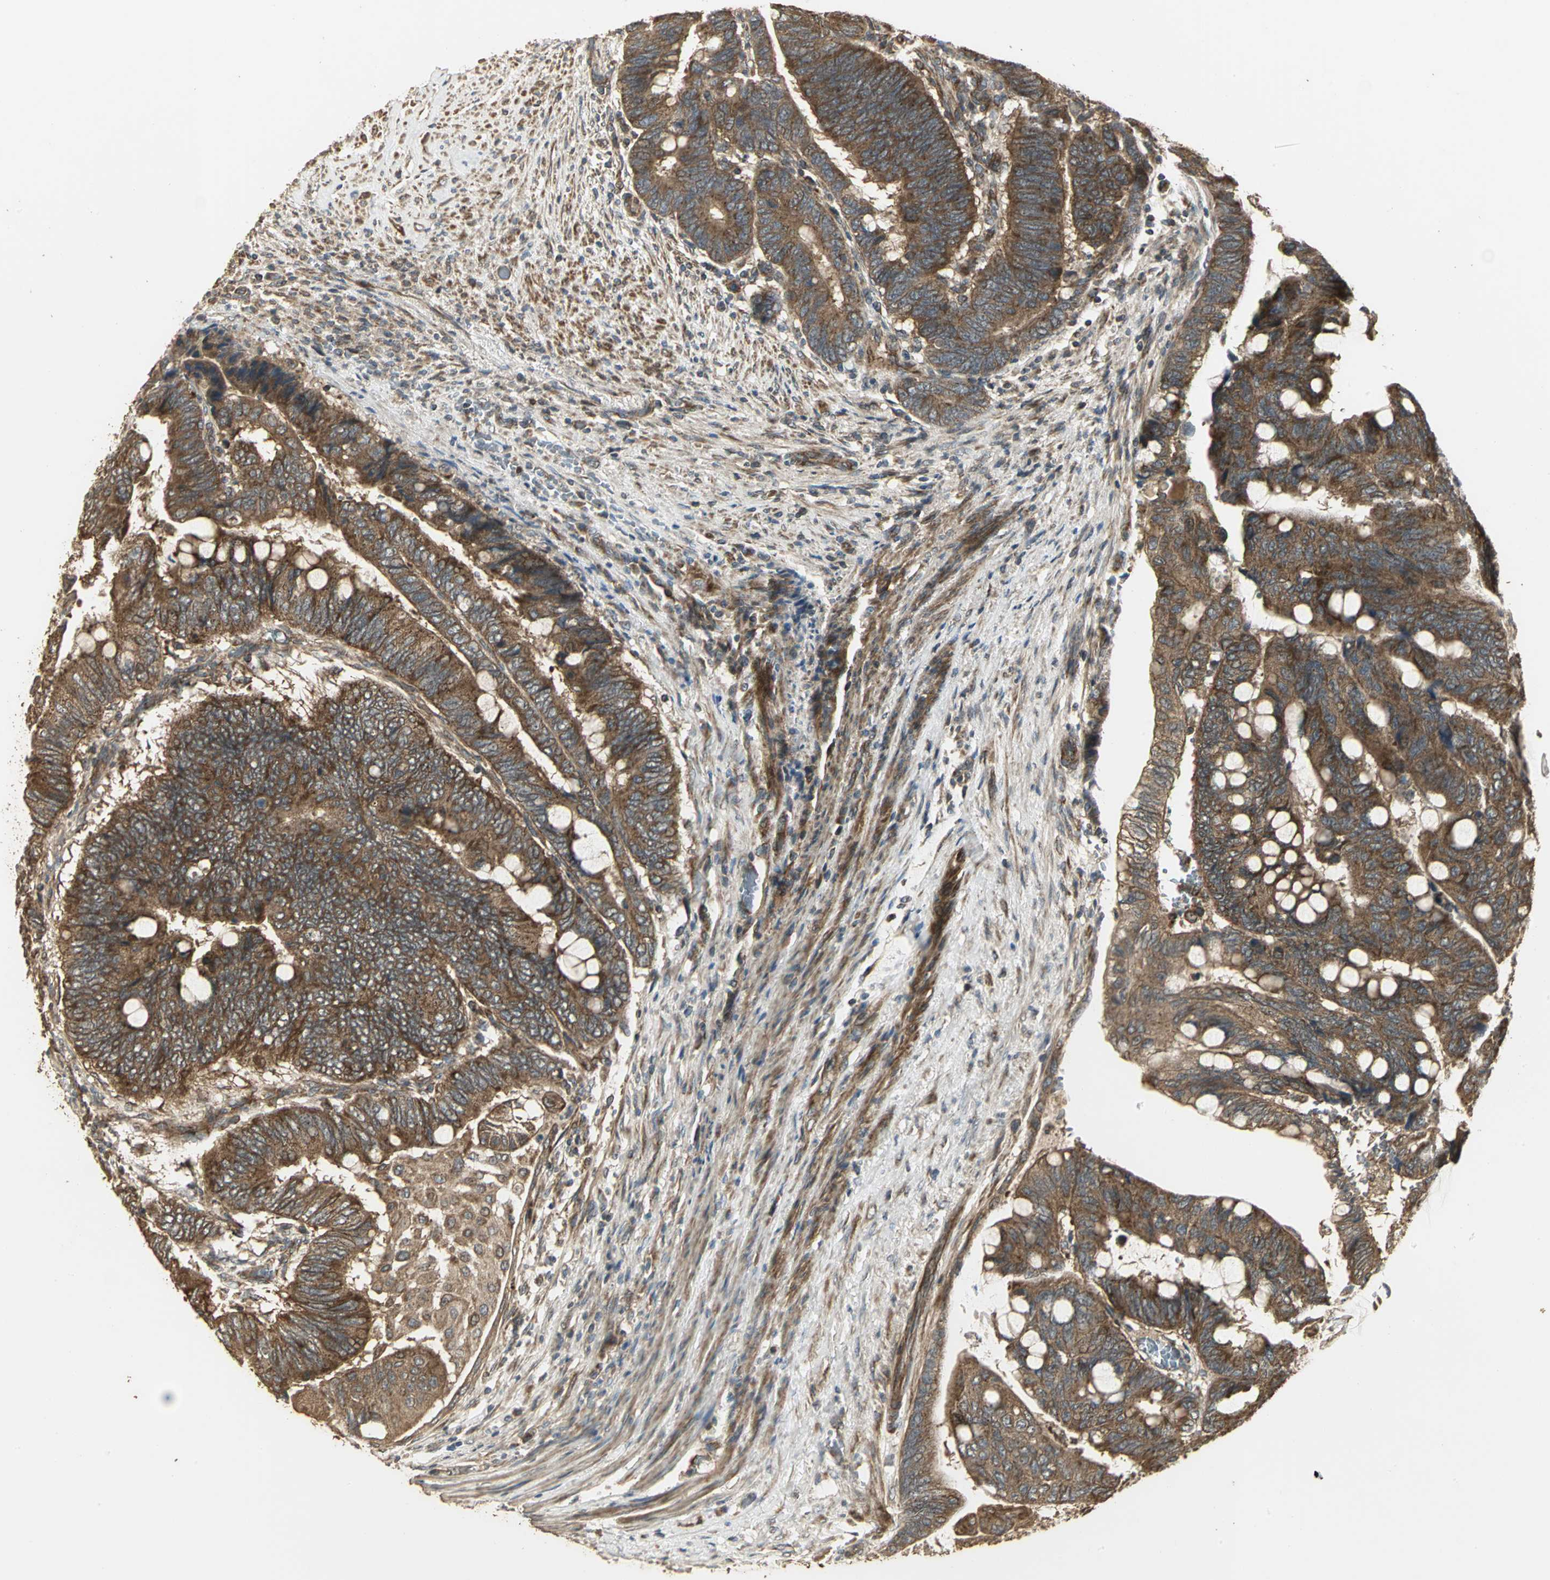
{"staining": {"intensity": "strong", "quantity": ">75%", "location": "cytoplasmic/membranous"}, "tissue": "colorectal cancer", "cell_type": "Tumor cells", "image_type": "cancer", "snomed": [{"axis": "morphology", "description": "Normal tissue, NOS"}, {"axis": "morphology", "description": "Adenocarcinoma, NOS"}, {"axis": "topography", "description": "Rectum"}, {"axis": "topography", "description": "Peripheral nerve tissue"}], "caption": "Immunohistochemistry photomicrograph of human colorectal cancer (adenocarcinoma) stained for a protein (brown), which reveals high levels of strong cytoplasmic/membranous staining in about >75% of tumor cells.", "gene": "KANK1", "patient": {"sex": "male", "age": 92}}